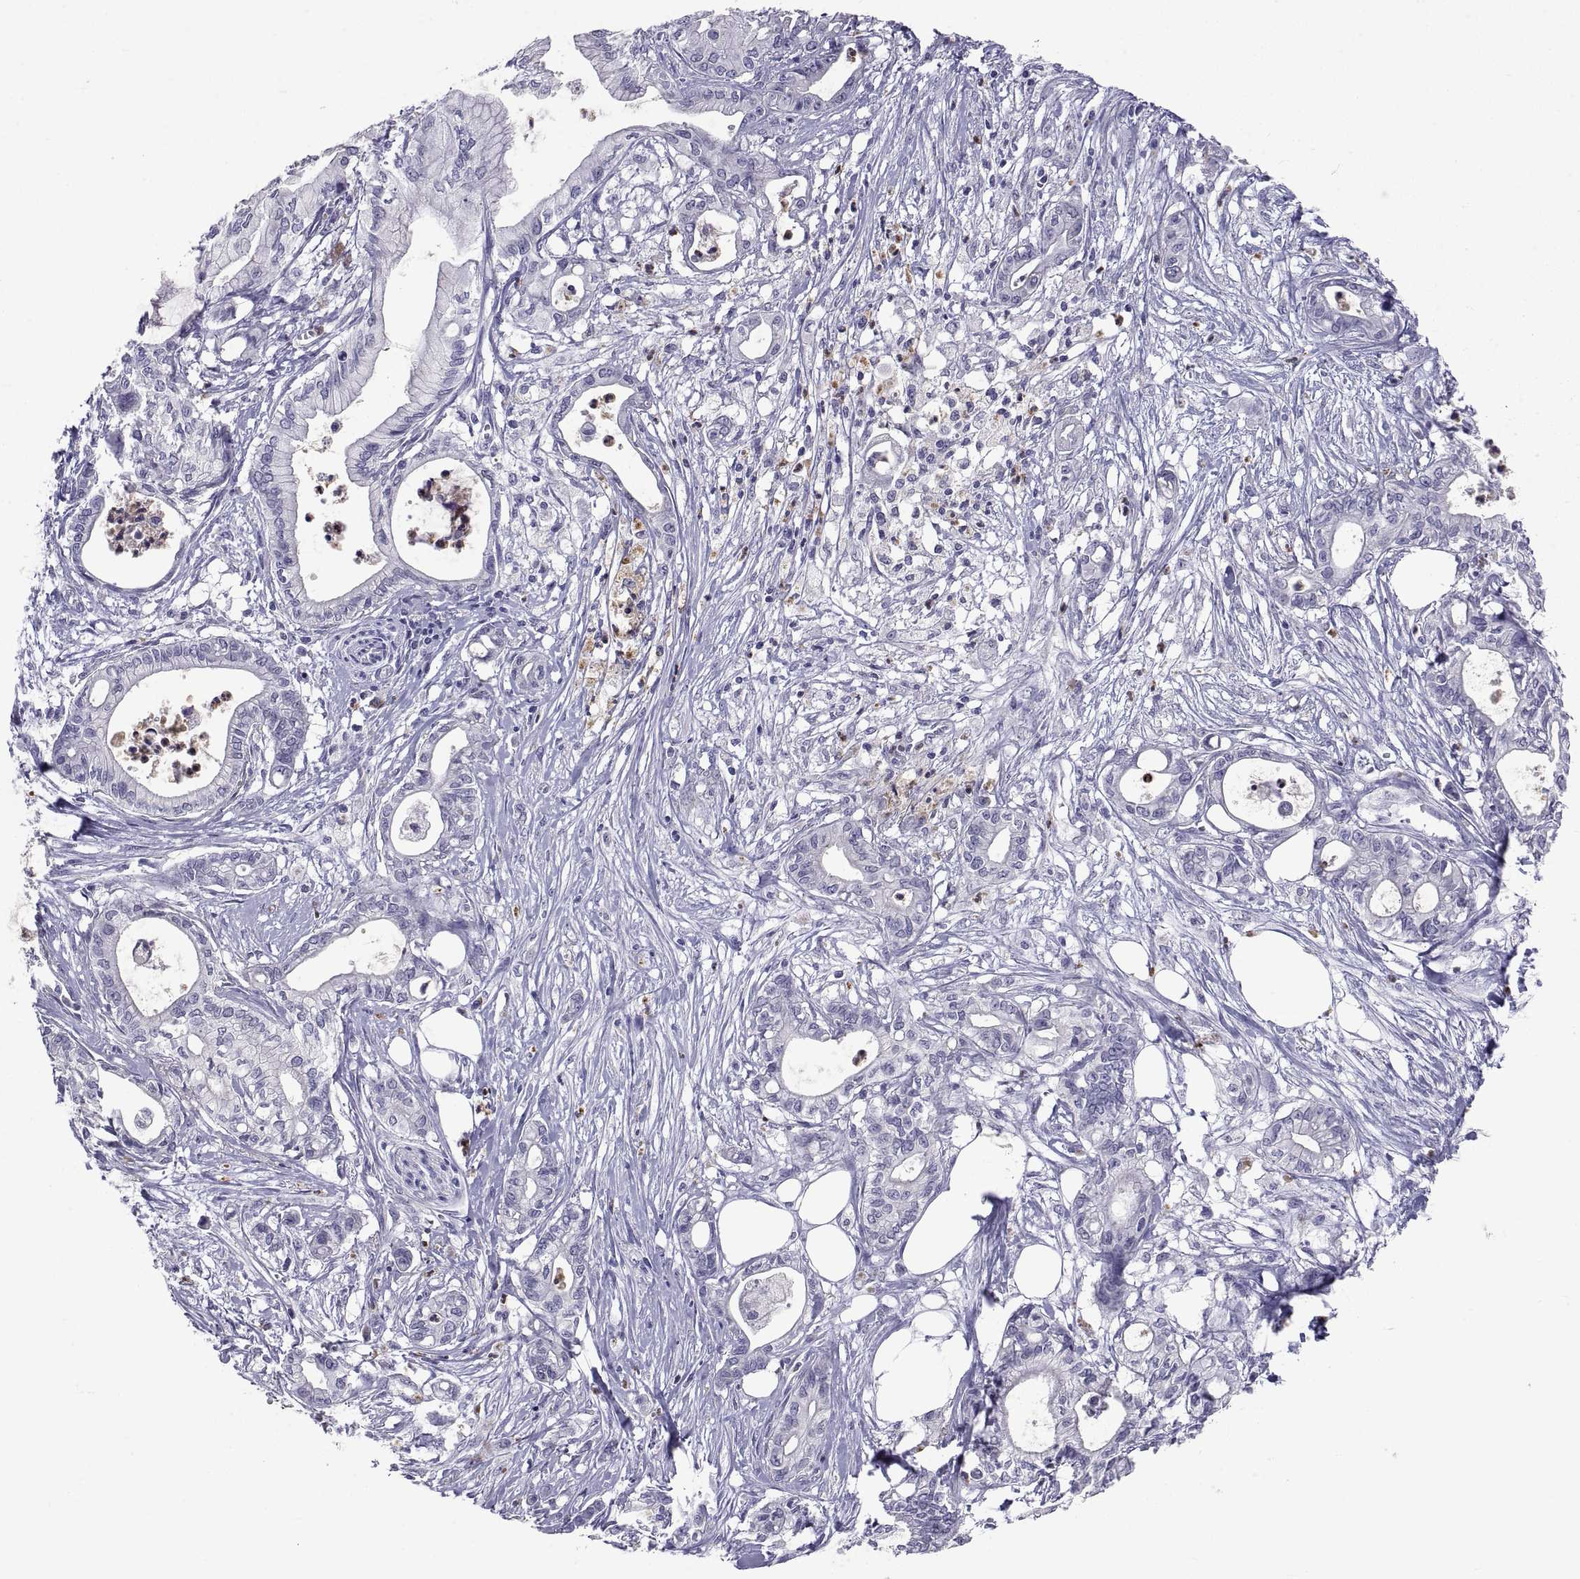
{"staining": {"intensity": "negative", "quantity": "none", "location": "none"}, "tissue": "pancreatic cancer", "cell_type": "Tumor cells", "image_type": "cancer", "snomed": [{"axis": "morphology", "description": "Adenocarcinoma, NOS"}, {"axis": "topography", "description": "Pancreas"}], "caption": "The micrograph displays no significant staining in tumor cells of pancreatic cancer (adenocarcinoma).", "gene": "PKP1", "patient": {"sex": "male", "age": 71}}